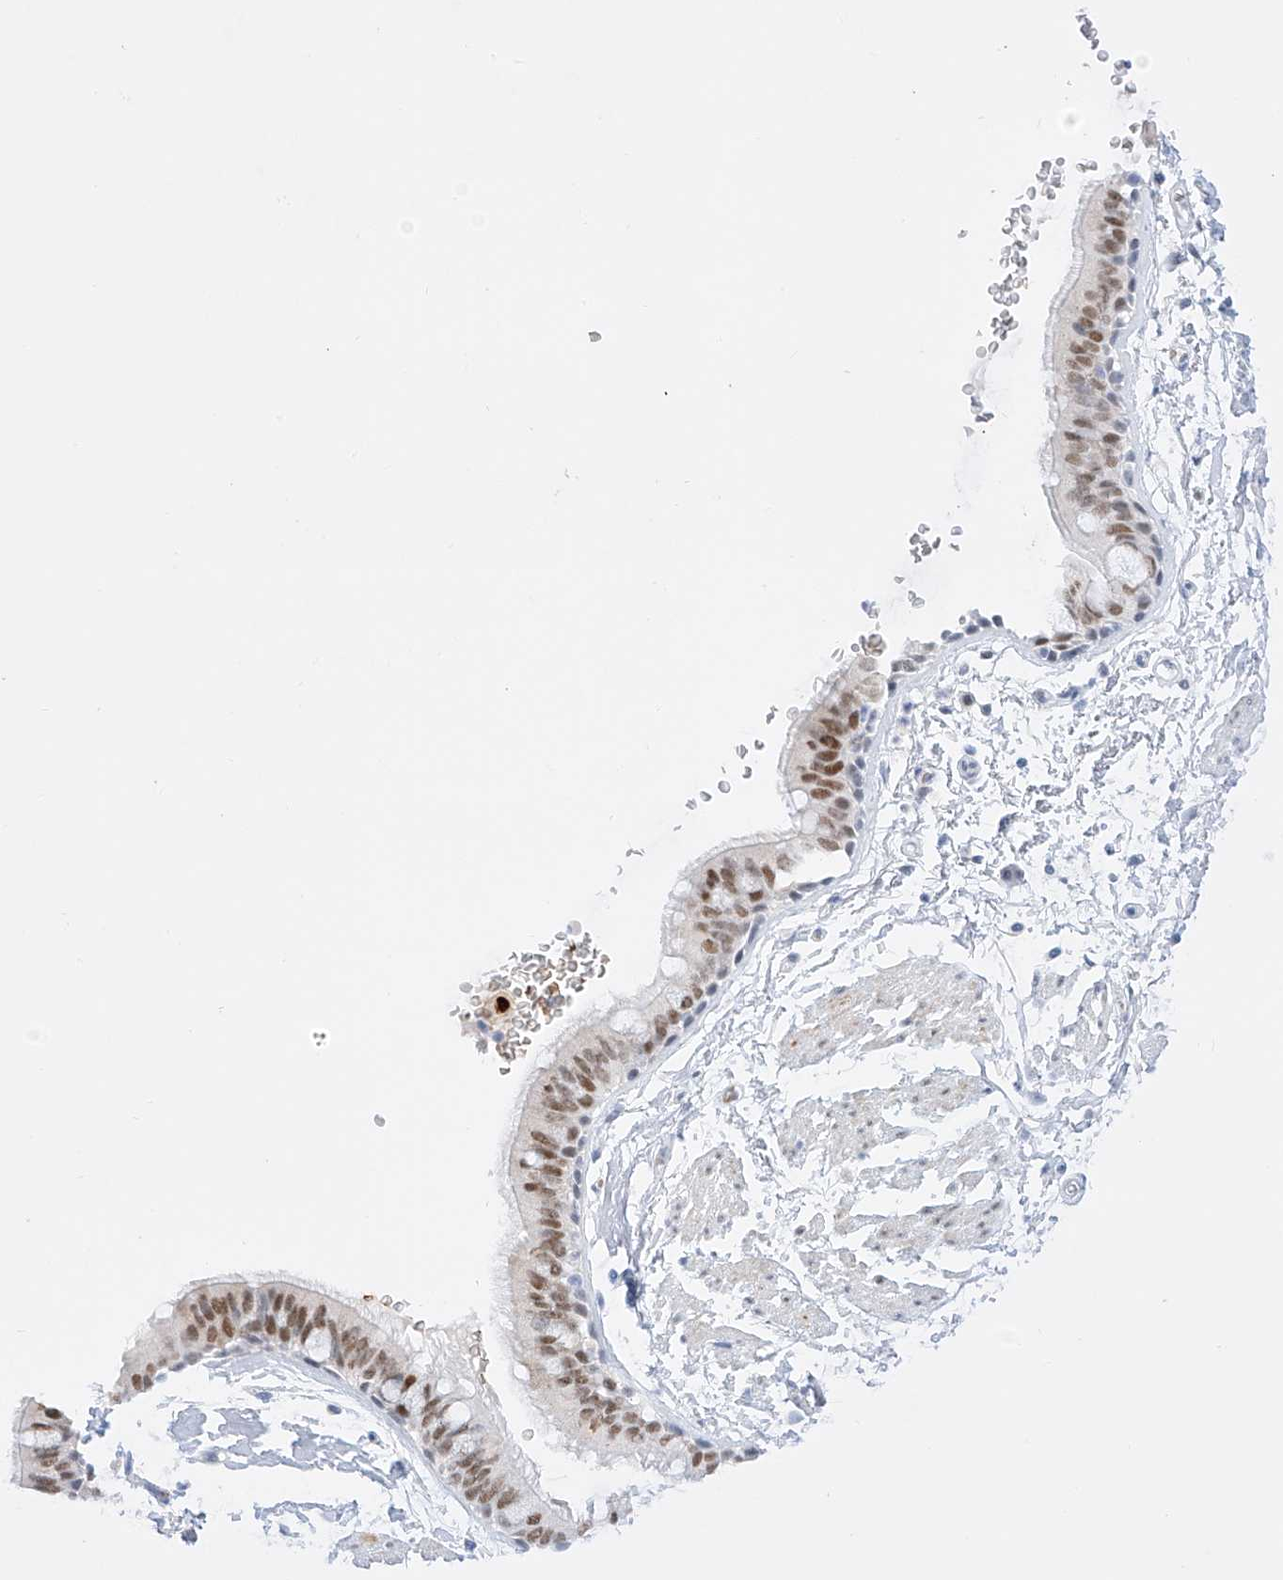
{"staining": {"intensity": "moderate", "quantity": ">75%", "location": "nuclear"}, "tissue": "bronchus", "cell_type": "Respiratory epithelial cells", "image_type": "normal", "snomed": [{"axis": "morphology", "description": "Normal tissue, NOS"}, {"axis": "topography", "description": "Lymph node"}, {"axis": "topography", "description": "Bronchus"}], "caption": "This histopathology image demonstrates immunohistochemistry staining of unremarkable human bronchus, with medium moderate nuclear positivity in about >75% of respiratory epithelial cells.", "gene": "APIP", "patient": {"sex": "female", "age": 70}}